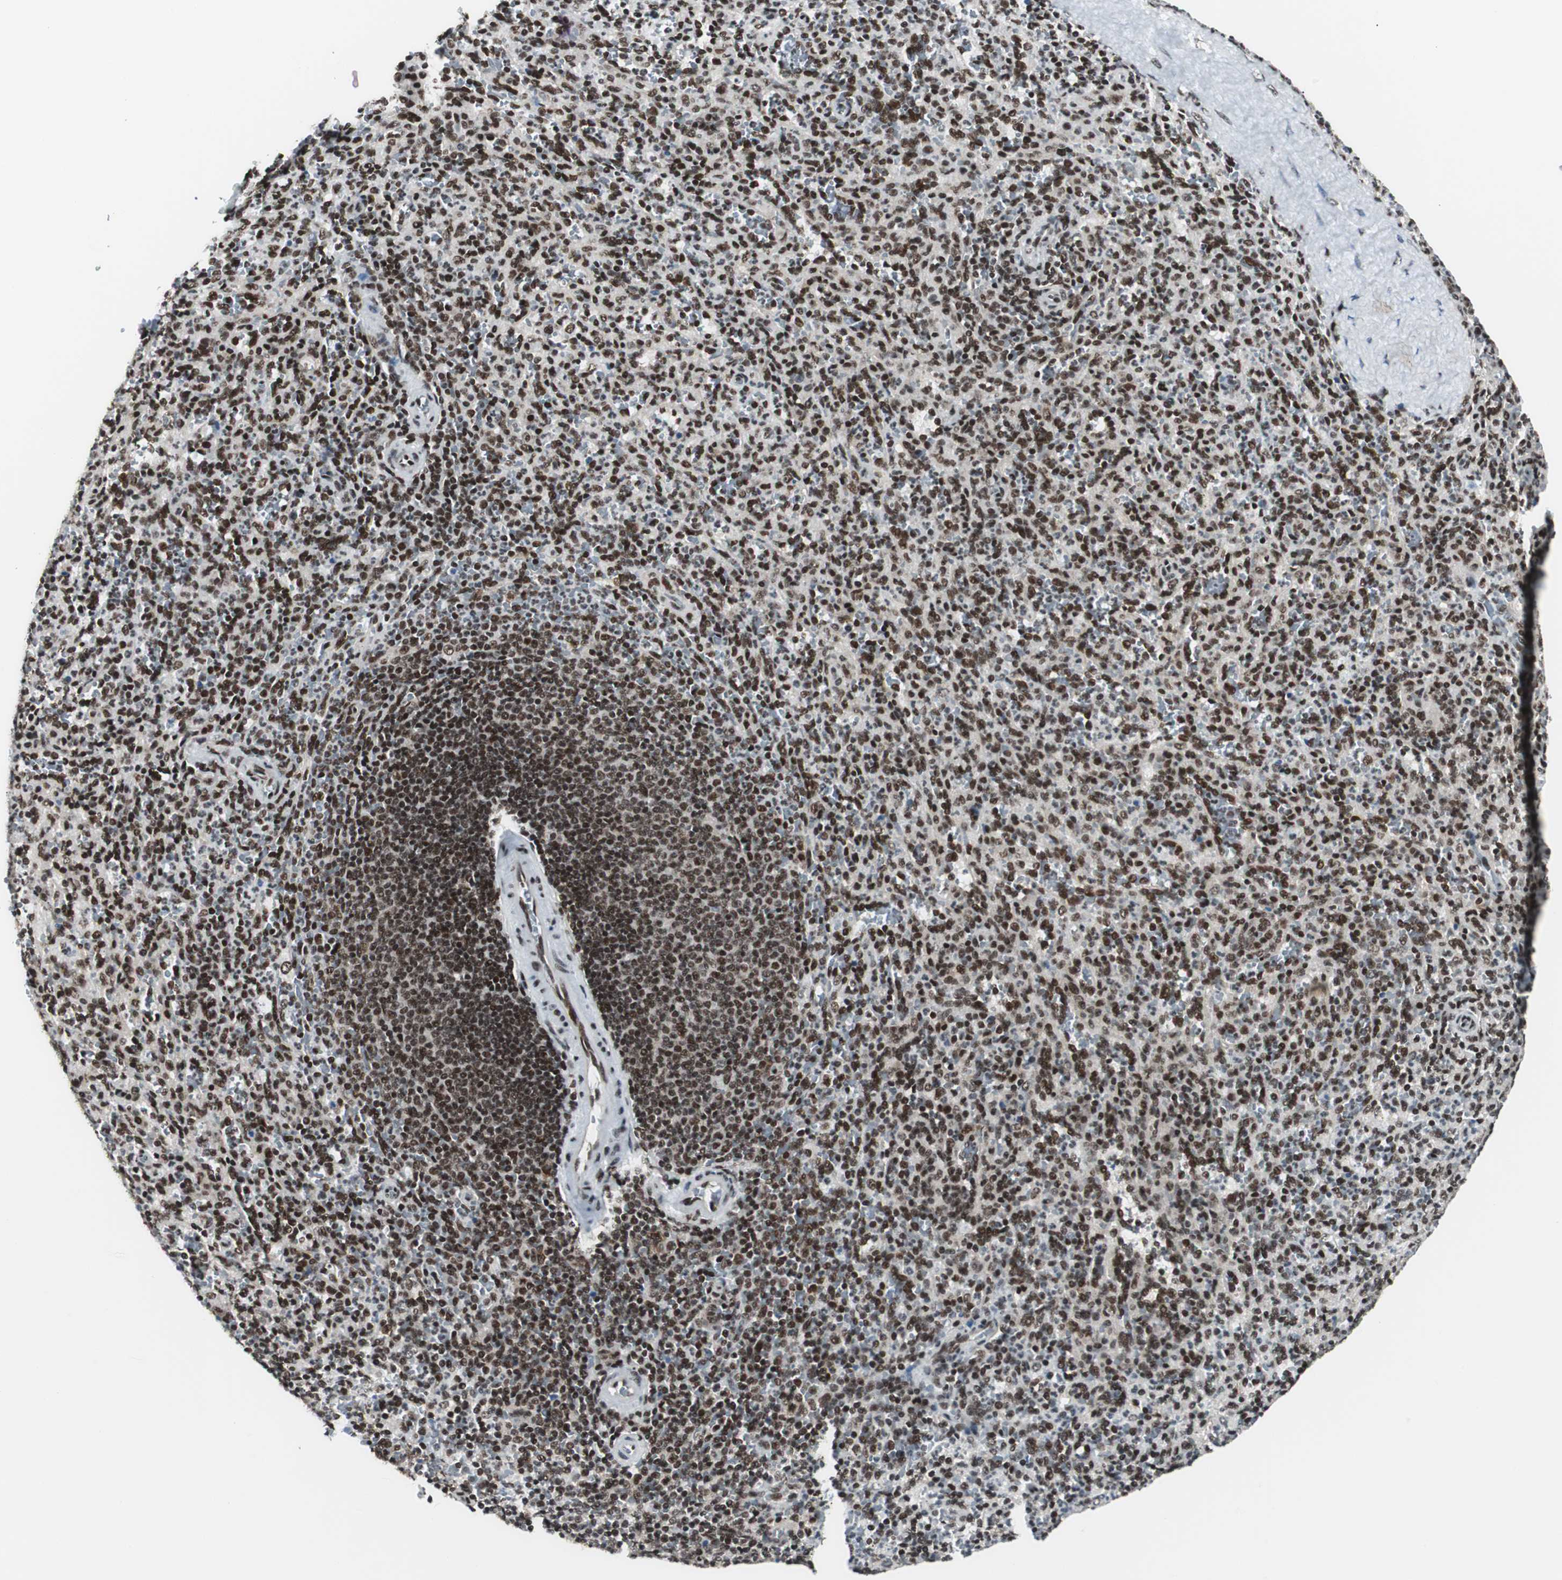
{"staining": {"intensity": "strong", "quantity": ">75%", "location": "nuclear"}, "tissue": "spleen", "cell_type": "Cells in red pulp", "image_type": "normal", "snomed": [{"axis": "morphology", "description": "Normal tissue, NOS"}, {"axis": "topography", "description": "Spleen"}], "caption": "Approximately >75% of cells in red pulp in normal spleen demonstrate strong nuclear protein staining as visualized by brown immunohistochemical staining.", "gene": "EWSR1", "patient": {"sex": "male", "age": 36}}